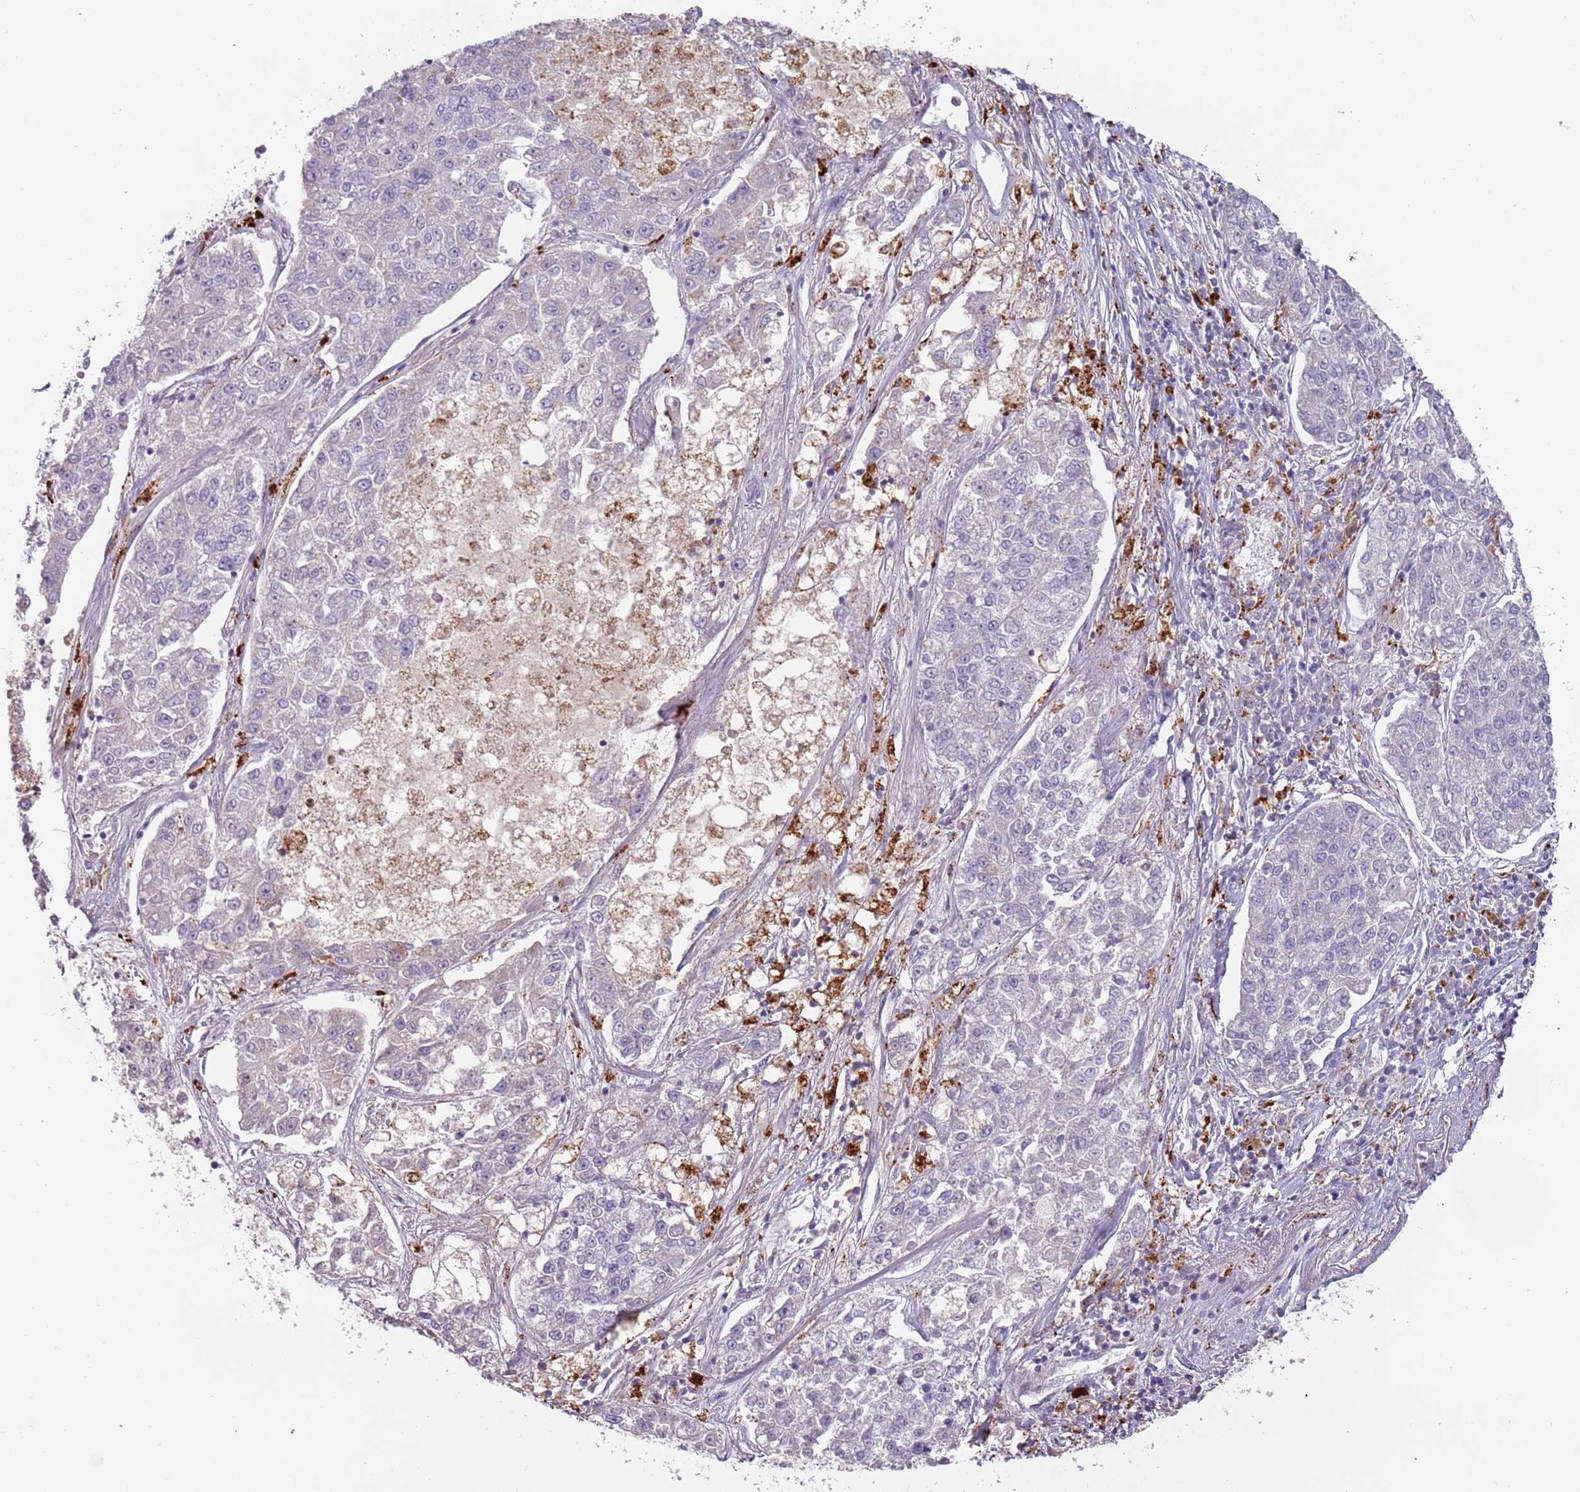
{"staining": {"intensity": "negative", "quantity": "none", "location": "none"}, "tissue": "lung cancer", "cell_type": "Tumor cells", "image_type": "cancer", "snomed": [{"axis": "morphology", "description": "Adenocarcinoma, NOS"}, {"axis": "topography", "description": "Lung"}], "caption": "Immunohistochemistry of lung cancer reveals no staining in tumor cells.", "gene": "NWD2", "patient": {"sex": "male", "age": 49}}